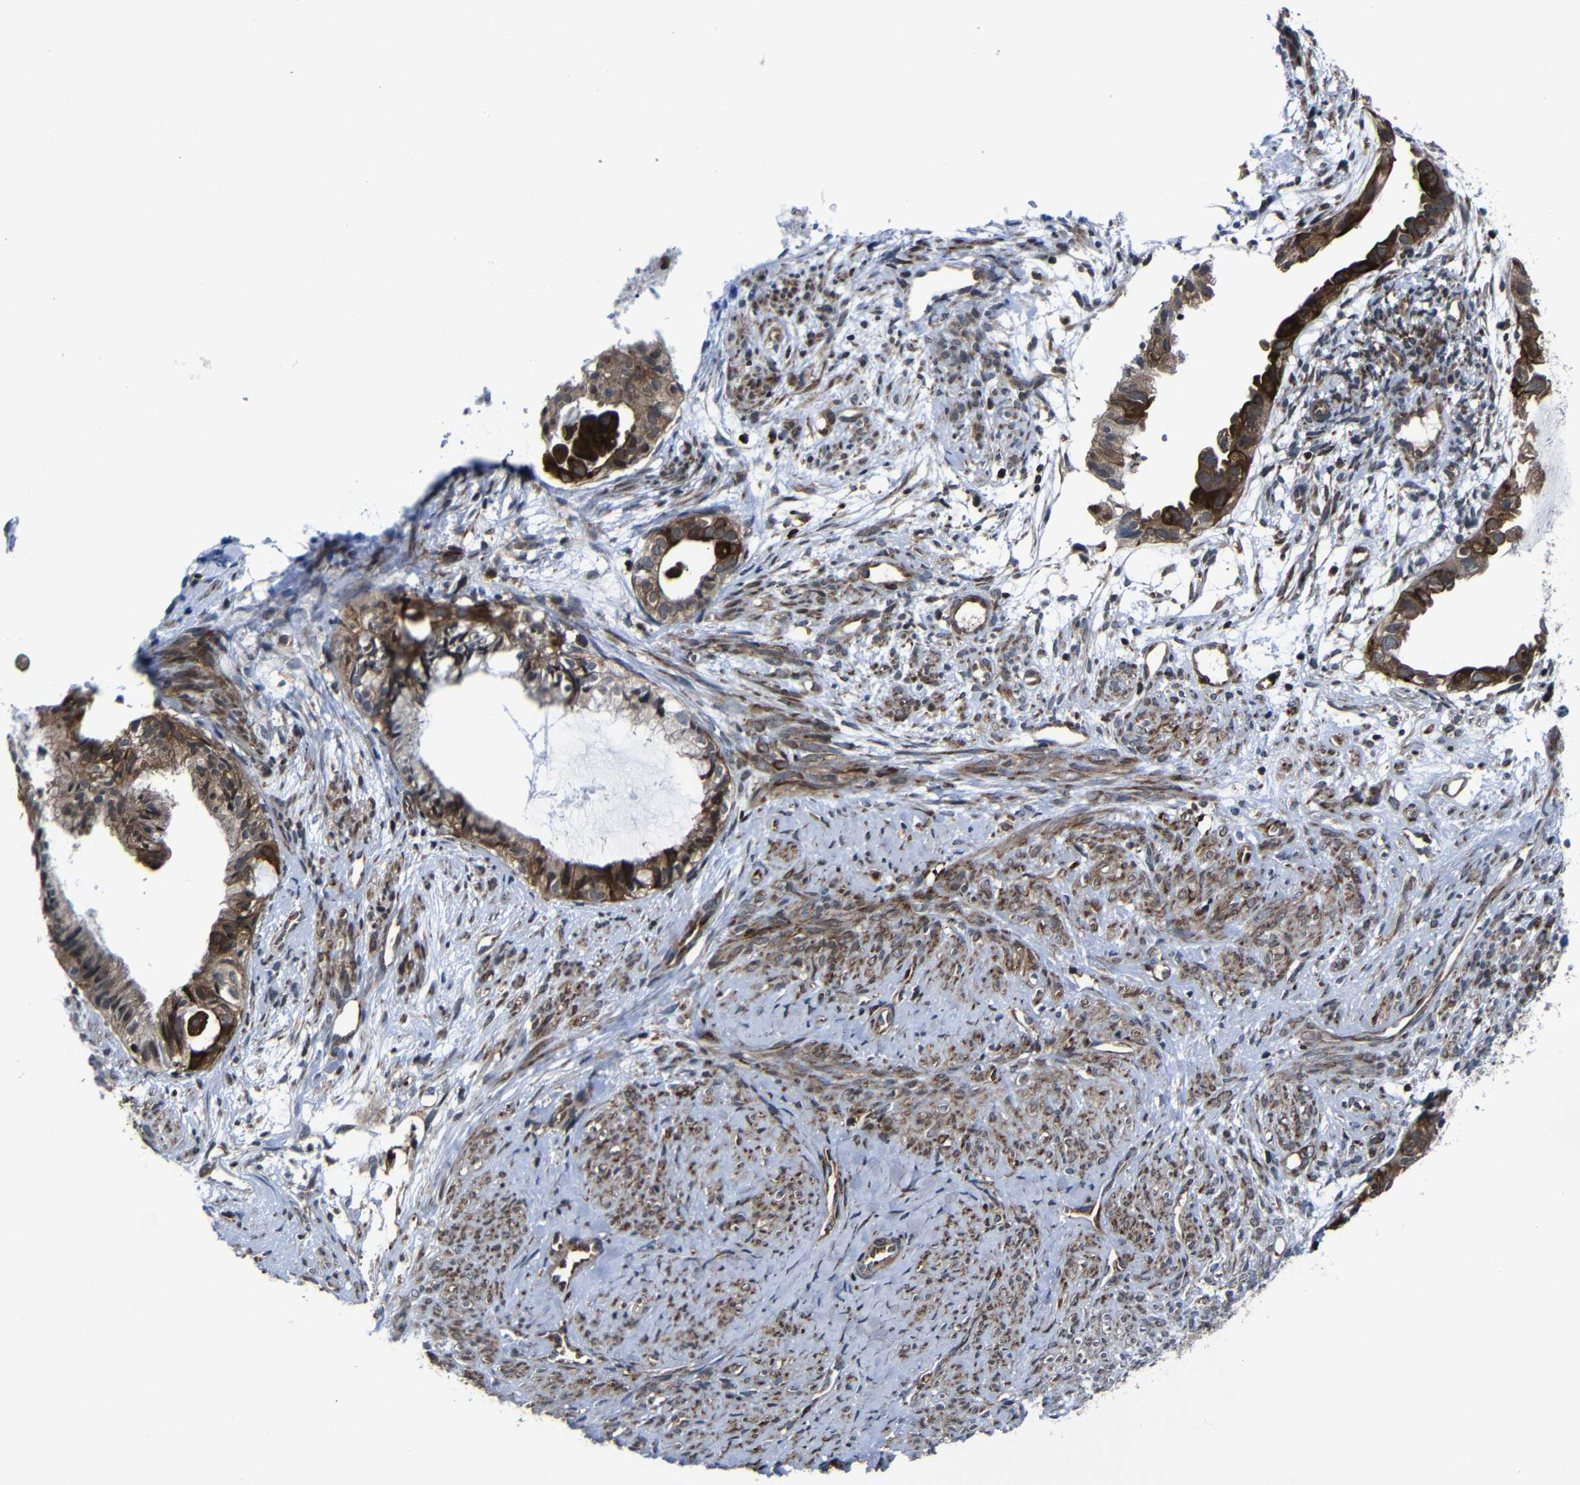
{"staining": {"intensity": "strong", "quantity": ">75%", "location": "cytoplasmic/membranous"}, "tissue": "cervical cancer", "cell_type": "Tumor cells", "image_type": "cancer", "snomed": [{"axis": "morphology", "description": "Normal tissue, NOS"}, {"axis": "morphology", "description": "Adenocarcinoma, NOS"}, {"axis": "topography", "description": "Cervix"}, {"axis": "topography", "description": "Endometrium"}], "caption": "Immunohistochemical staining of human cervical cancer reveals high levels of strong cytoplasmic/membranous positivity in about >75% of tumor cells. (DAB (3,3'-diaminobenzidine) IHC, brown staining for protein, blue staining for nuclei).", "gene": "KIAA0513", "patient": {"sex": "female", "age": 86}}